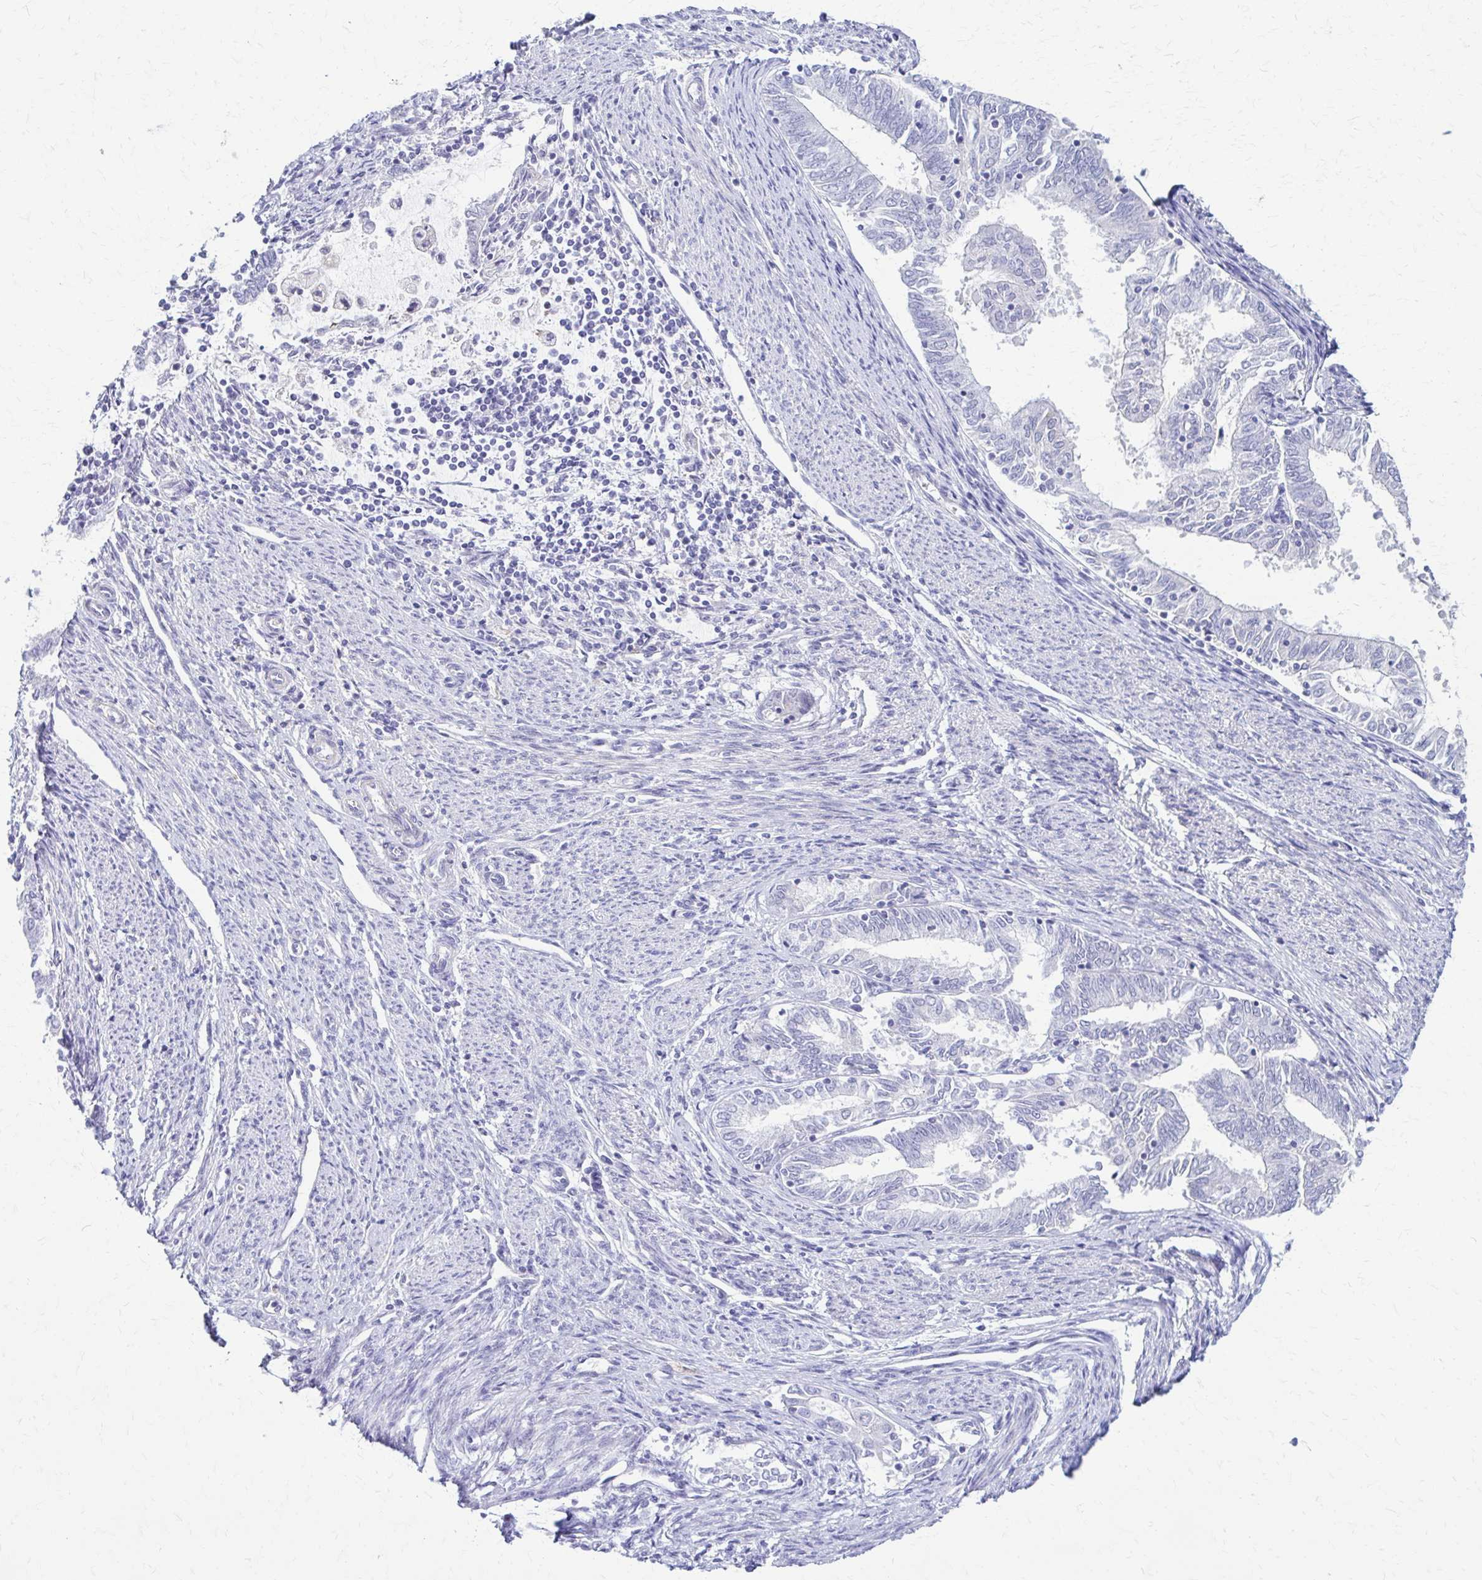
{"staining": {"intensity": "negative", "quantity": "none", "location": "none"}, "tissue": "endometrial cancer", "cell_type": "Tumor cells", "image_type": "cancer", "snomed": [{"axis": "morphology", "description": "Adenocarcinoma, NOS"}, {"axis": "topography", "description": "Endometrium"}], "caption": "Protein analysis of adenocarcinoma (endometrial) exhibits no significant positivity in tumor cells.", "gene": "RHOBTB2", "patient": {"sex": "female", "age": 79}}